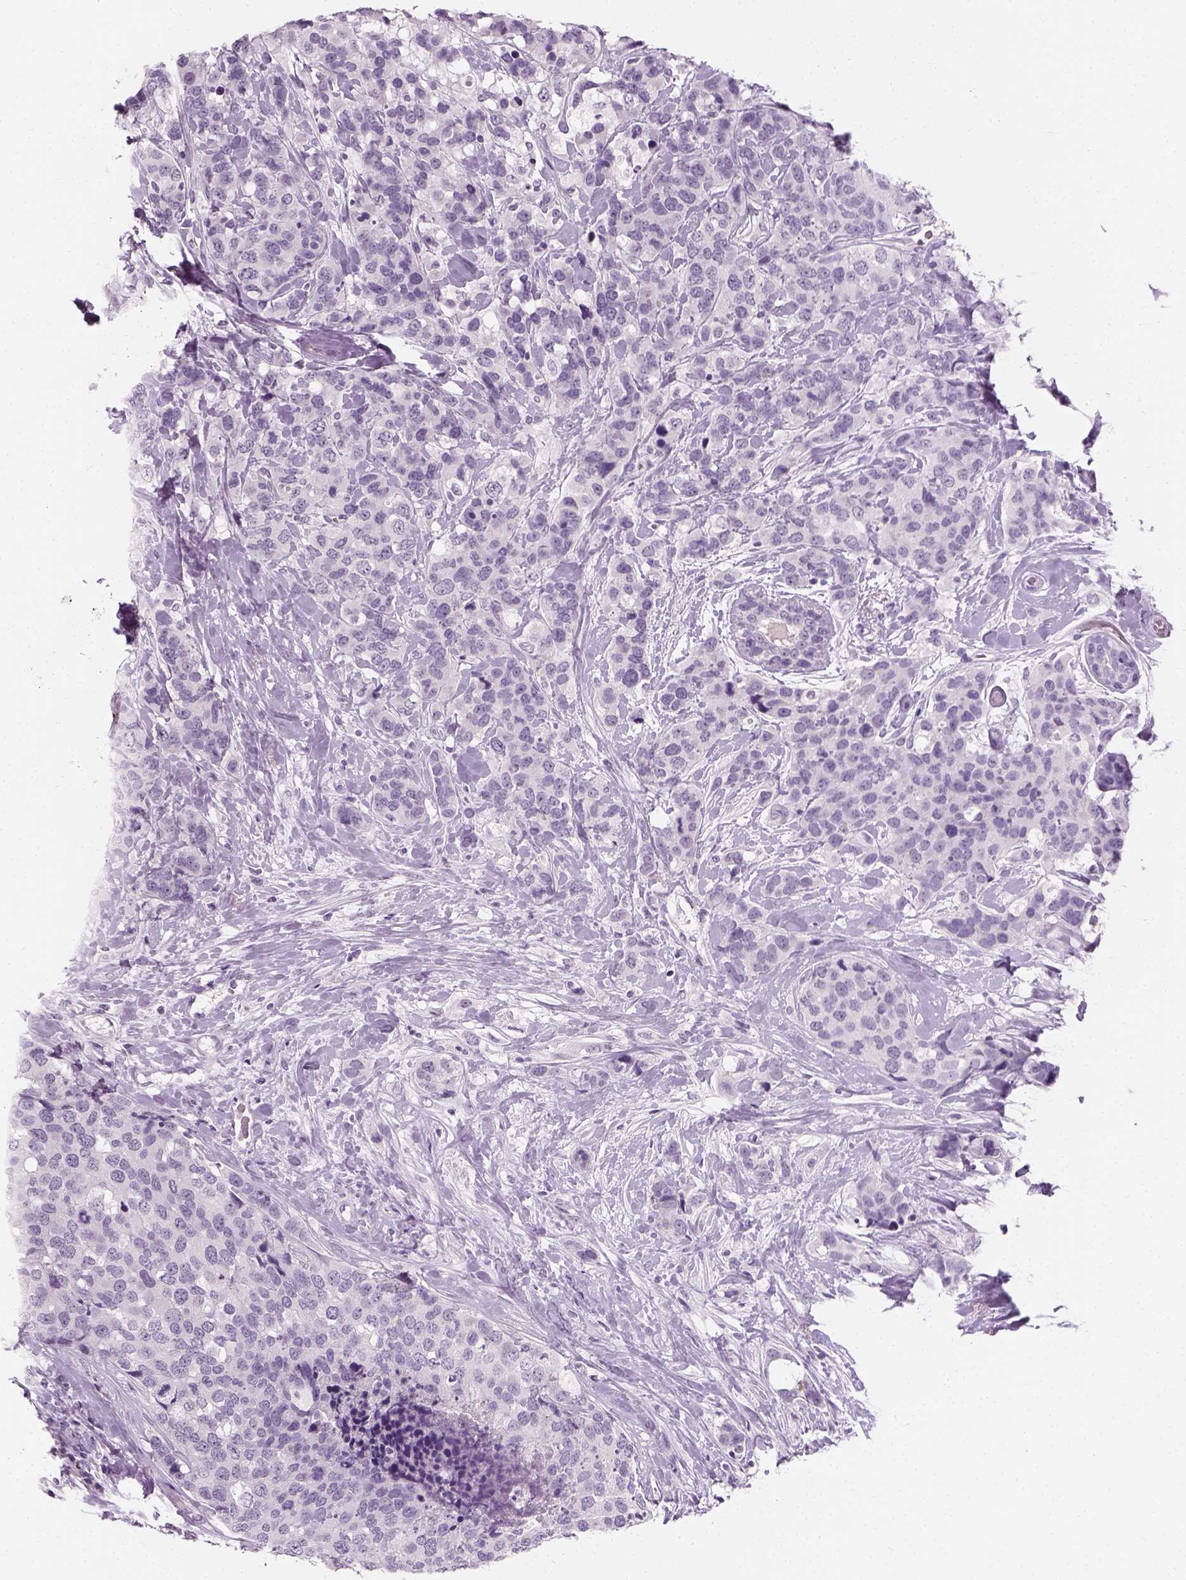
{"staining": {"intensity": "negative", "quantity": "none", "location": "none"}, "tissue": "breast cancer", "cell_type": "Tumor cells", "image_type": "cancer", "snomed": [{"axis": "morphology", "description": "Lobular carcinoma"}, {"axis": "topography", "description": "Breast"}], "caption": "Tumor cells are negative for brown protein staining in breast lobular carcinoma.", "gene": "TH", "patient": {"sex": "female", "age": 59}}